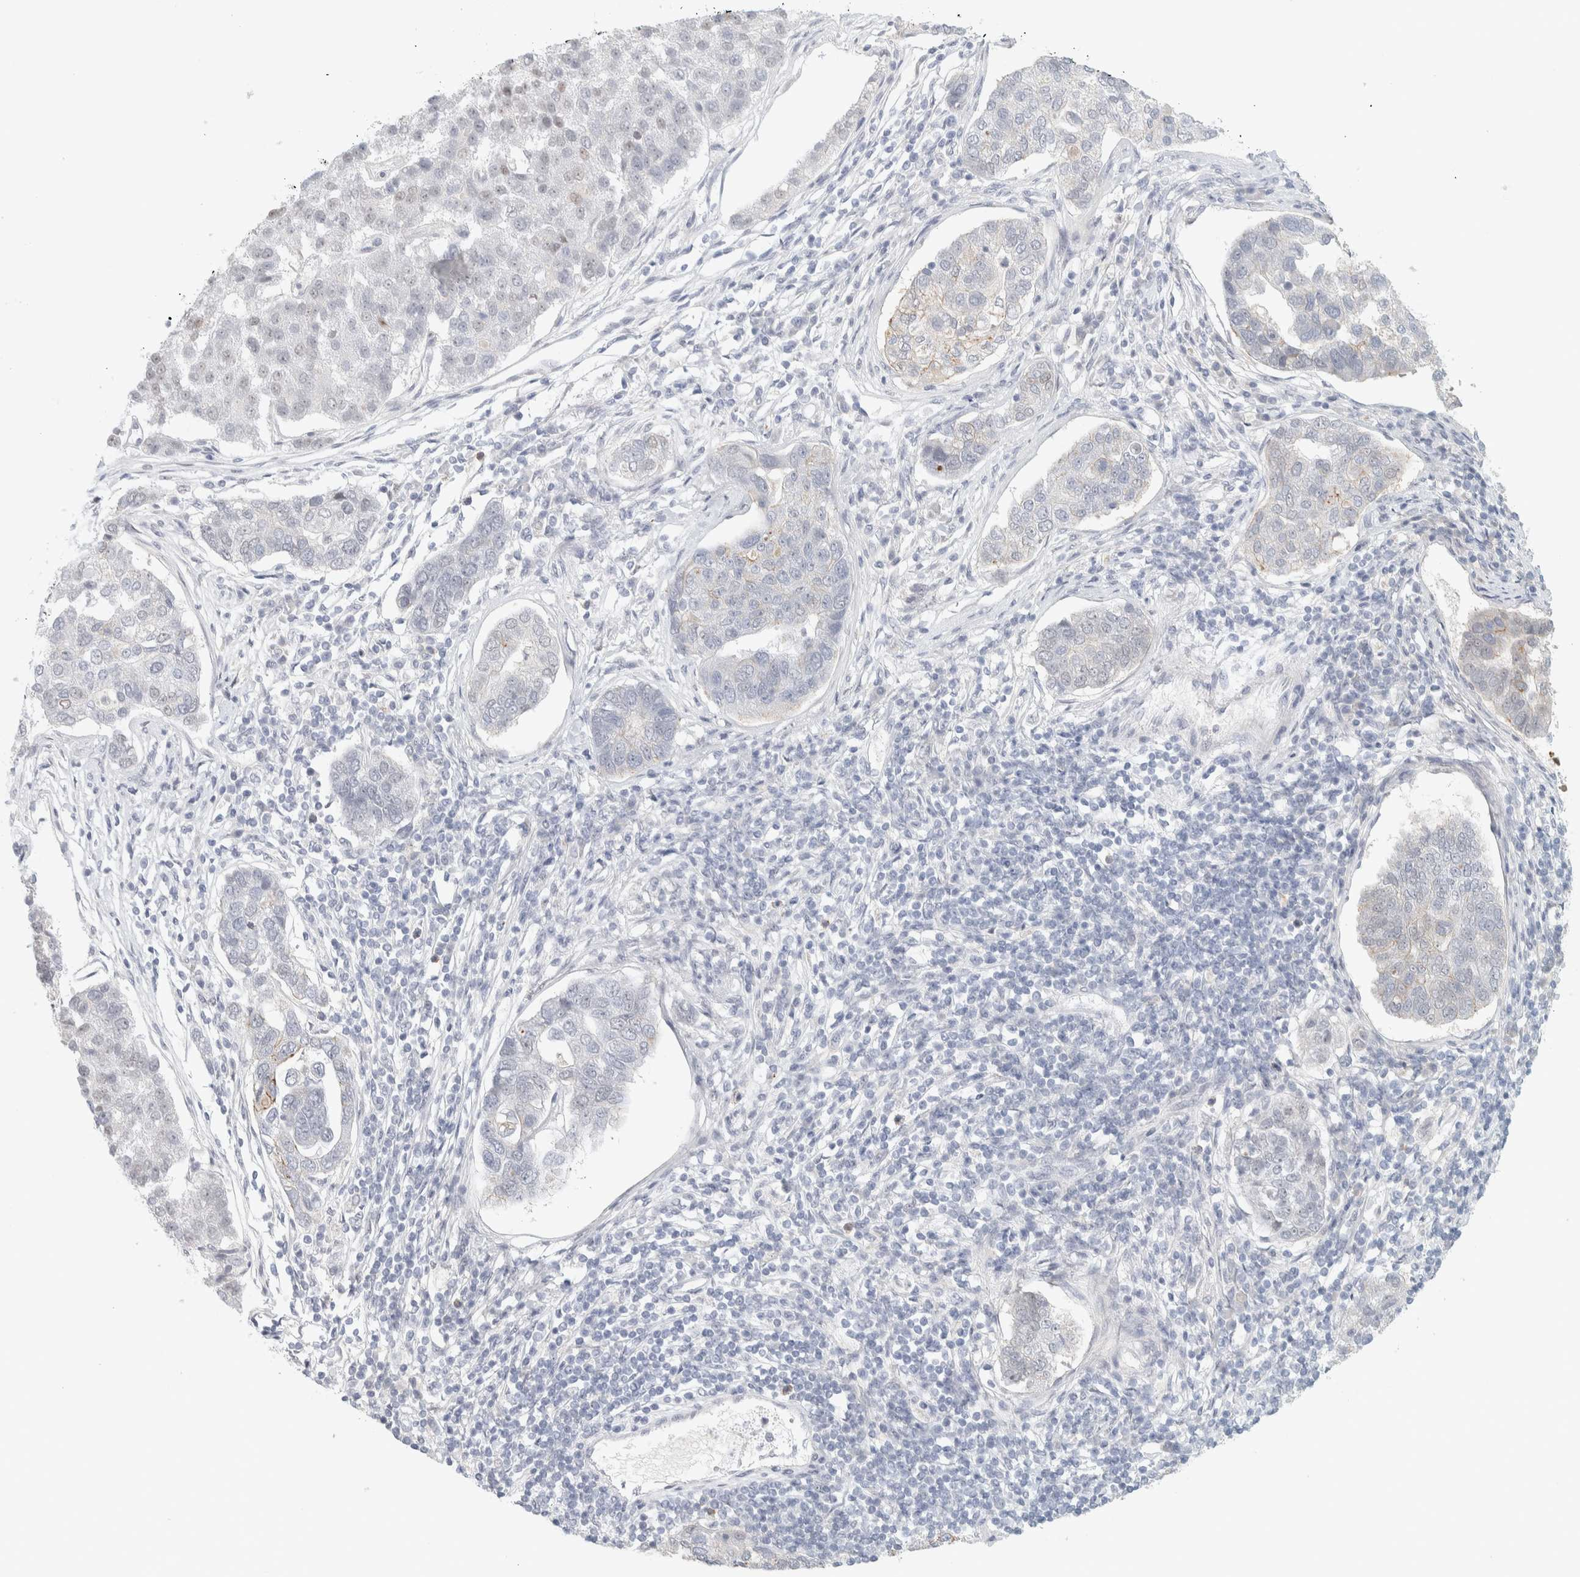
{"staining": {"intensity": "weak", "quantity": "<25%", "location": "nuclear"}, "tissue": "pancreatic cancer", "cell_type": "Tumor cells", "image_type": "cancer", "snomed": [{"axis": "morphology", "description": "Adenocarcinoma, NOS"}, {"axis": "topography", "description": "Pancreas"}], "caption": "Immunohistochemical staining of human pancreatic cancer (adenocarcinoma) demonstrates no significant positivity in tumor cells.", "gene": "CDH17", "patient": {"sex": "female", "age": 61}}